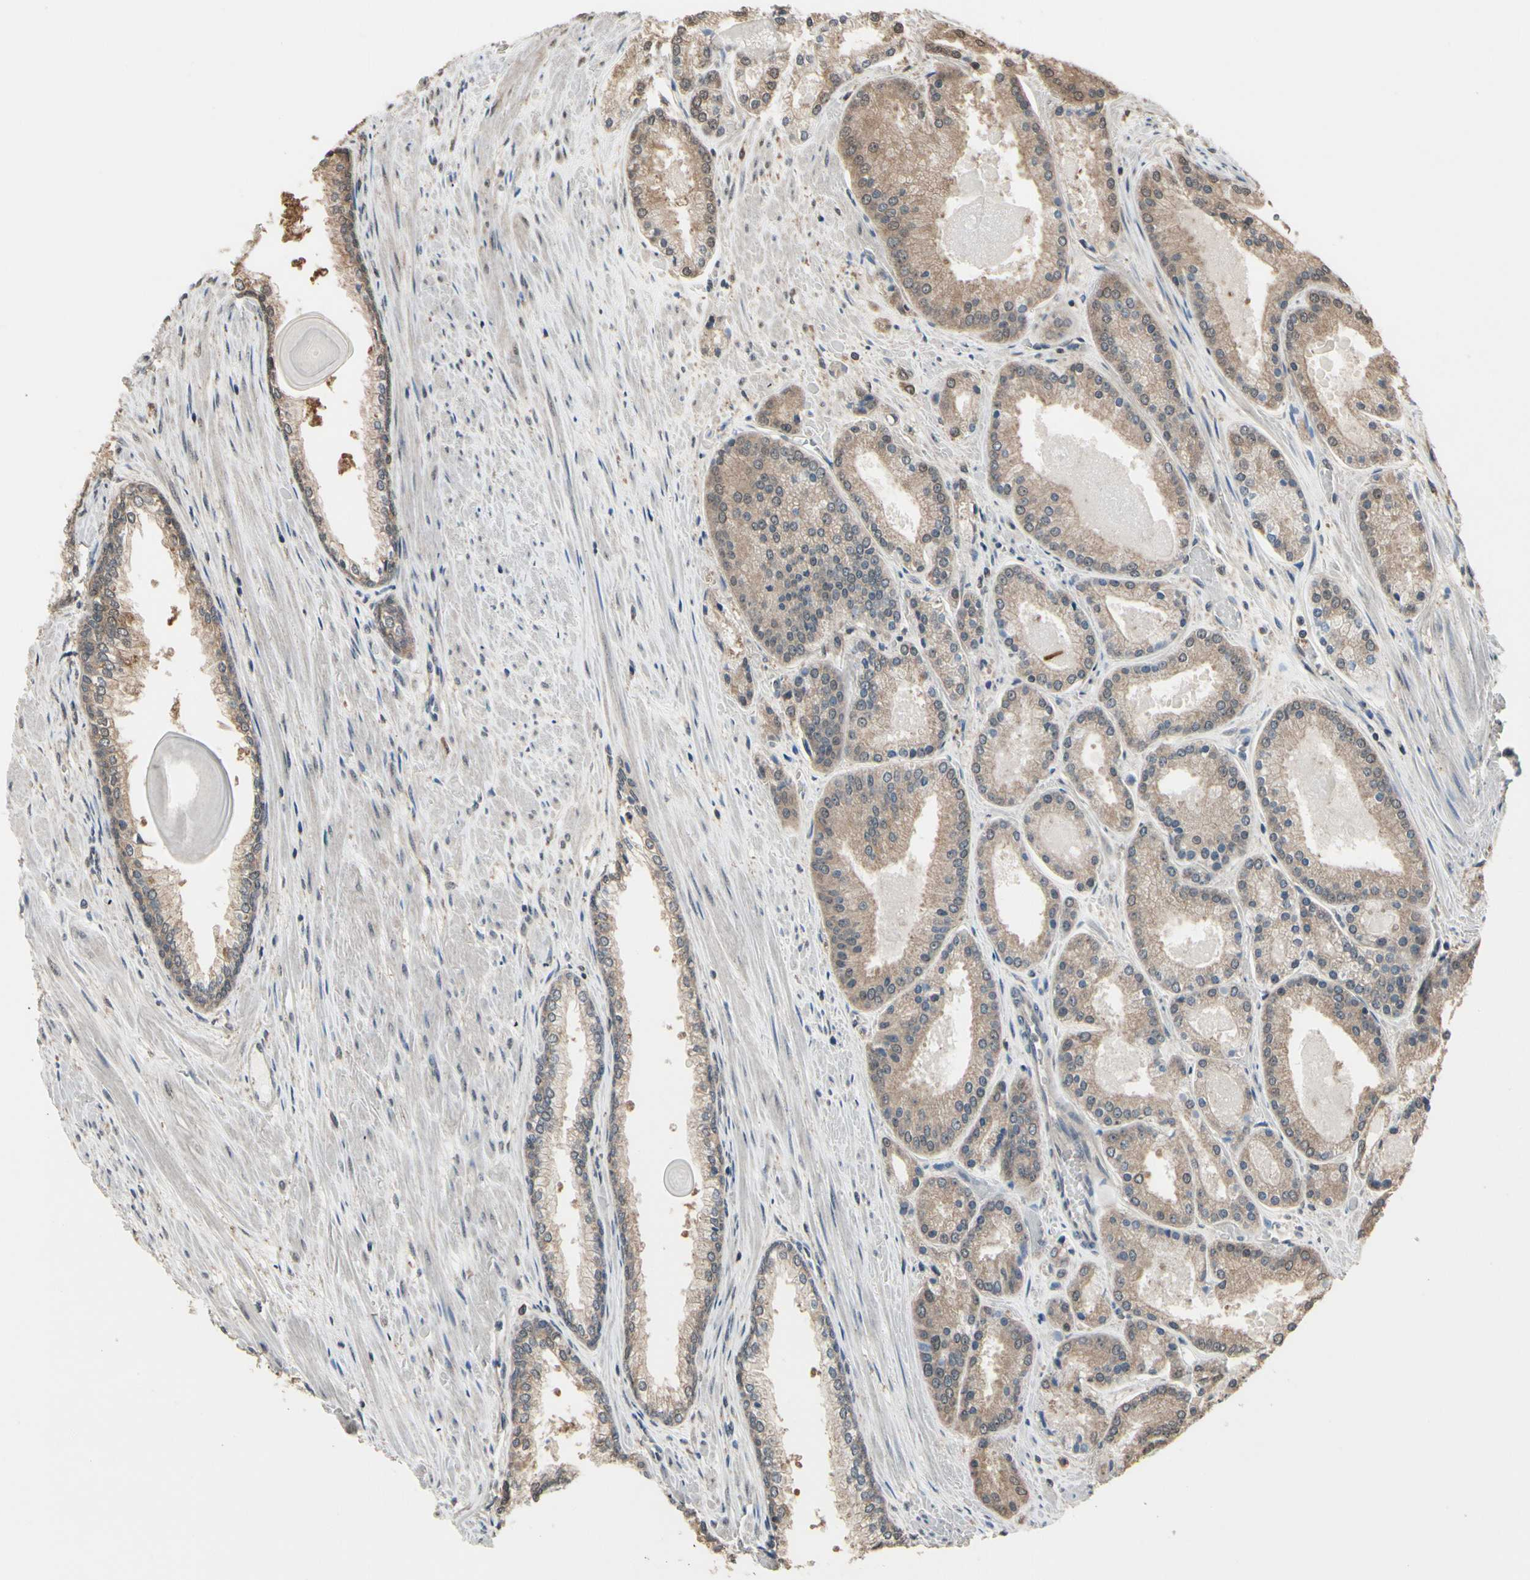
{"staining": {"intensity": "moderate", "quantity": ">75%", "location": "cytoplasmic/membranous"}, "tissue": "prostate cancer", "cell_type": "Tumor cells", "image_type": "cancer", "snomed": [{"axis": "morphology", "description": "Adenocarcinoma, Low grade"}, {"axis": "topography", "description": "Prostate"}], "caption": "This histopathology image reveals IHC staining of human prostate adenocarcinoma (low-grade), with medium moderate cytoplasmic/membranous staining in approximately >75% of tumor cells.", "gene": "PNPLA7", "patient": {"sex": "male", "age": 59}}